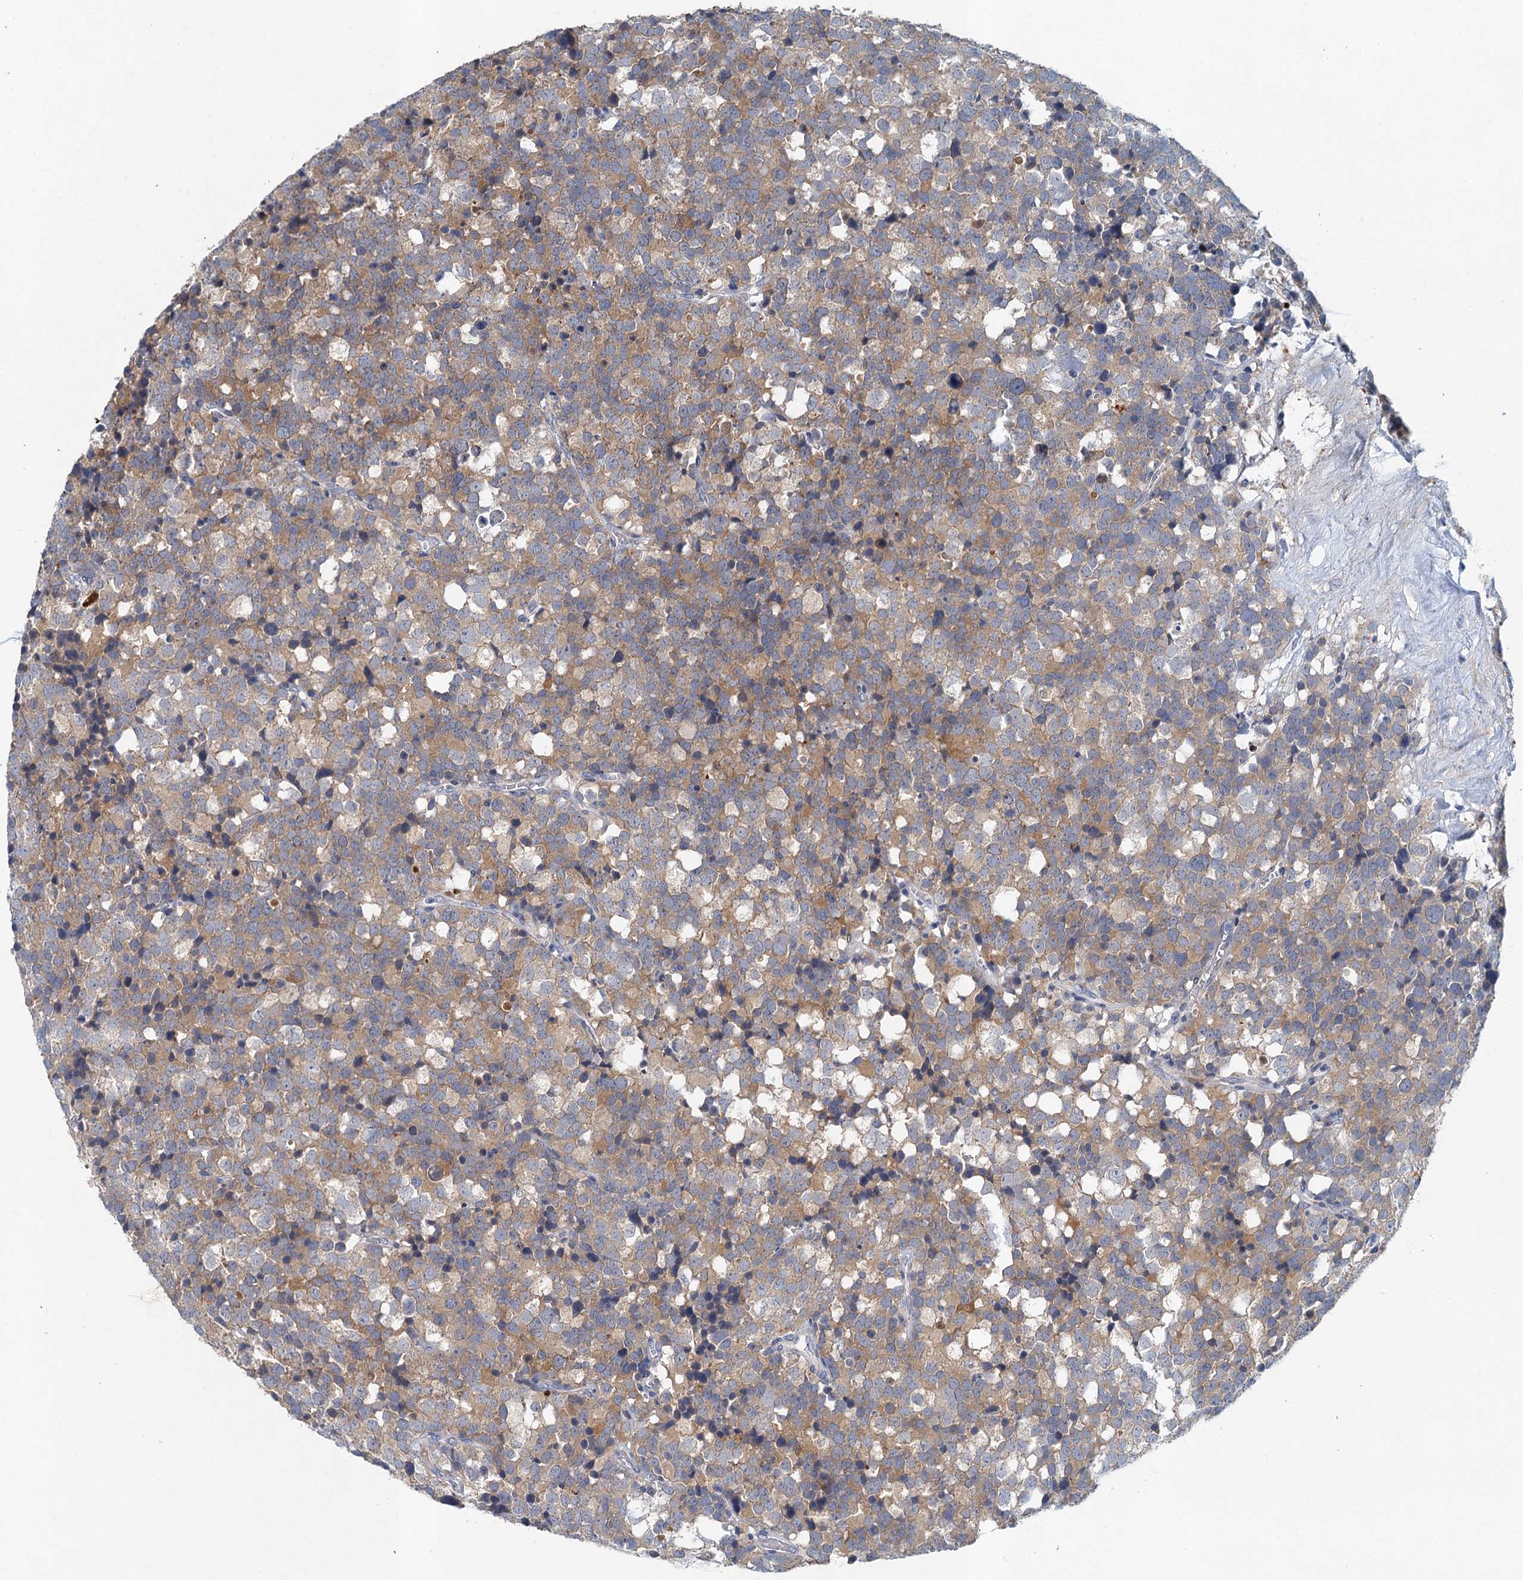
{"staining": {"intensity": "moderate", "quantity": "25%-75%", "location": "cytoplasmic/membranous"}, "tissue": "testis cancer", "cell_type": "Tumor cells", "image_type": "cancer", "snomed": [{"axis": "morphology", "description": "Seminoma, NOS"}, {"axis": "topography", "description": "Testis"}], "caption": "Immunohistochemistry (DAB (3,3'-diaminobenzidine)) staining of testis seminoma demonstrates moderate cytoplasmic/membranous protein expression in about 25%-75% of tumor cells.", "gene": "TPCN1", "patient": {"sex": "male", "age": 71}}